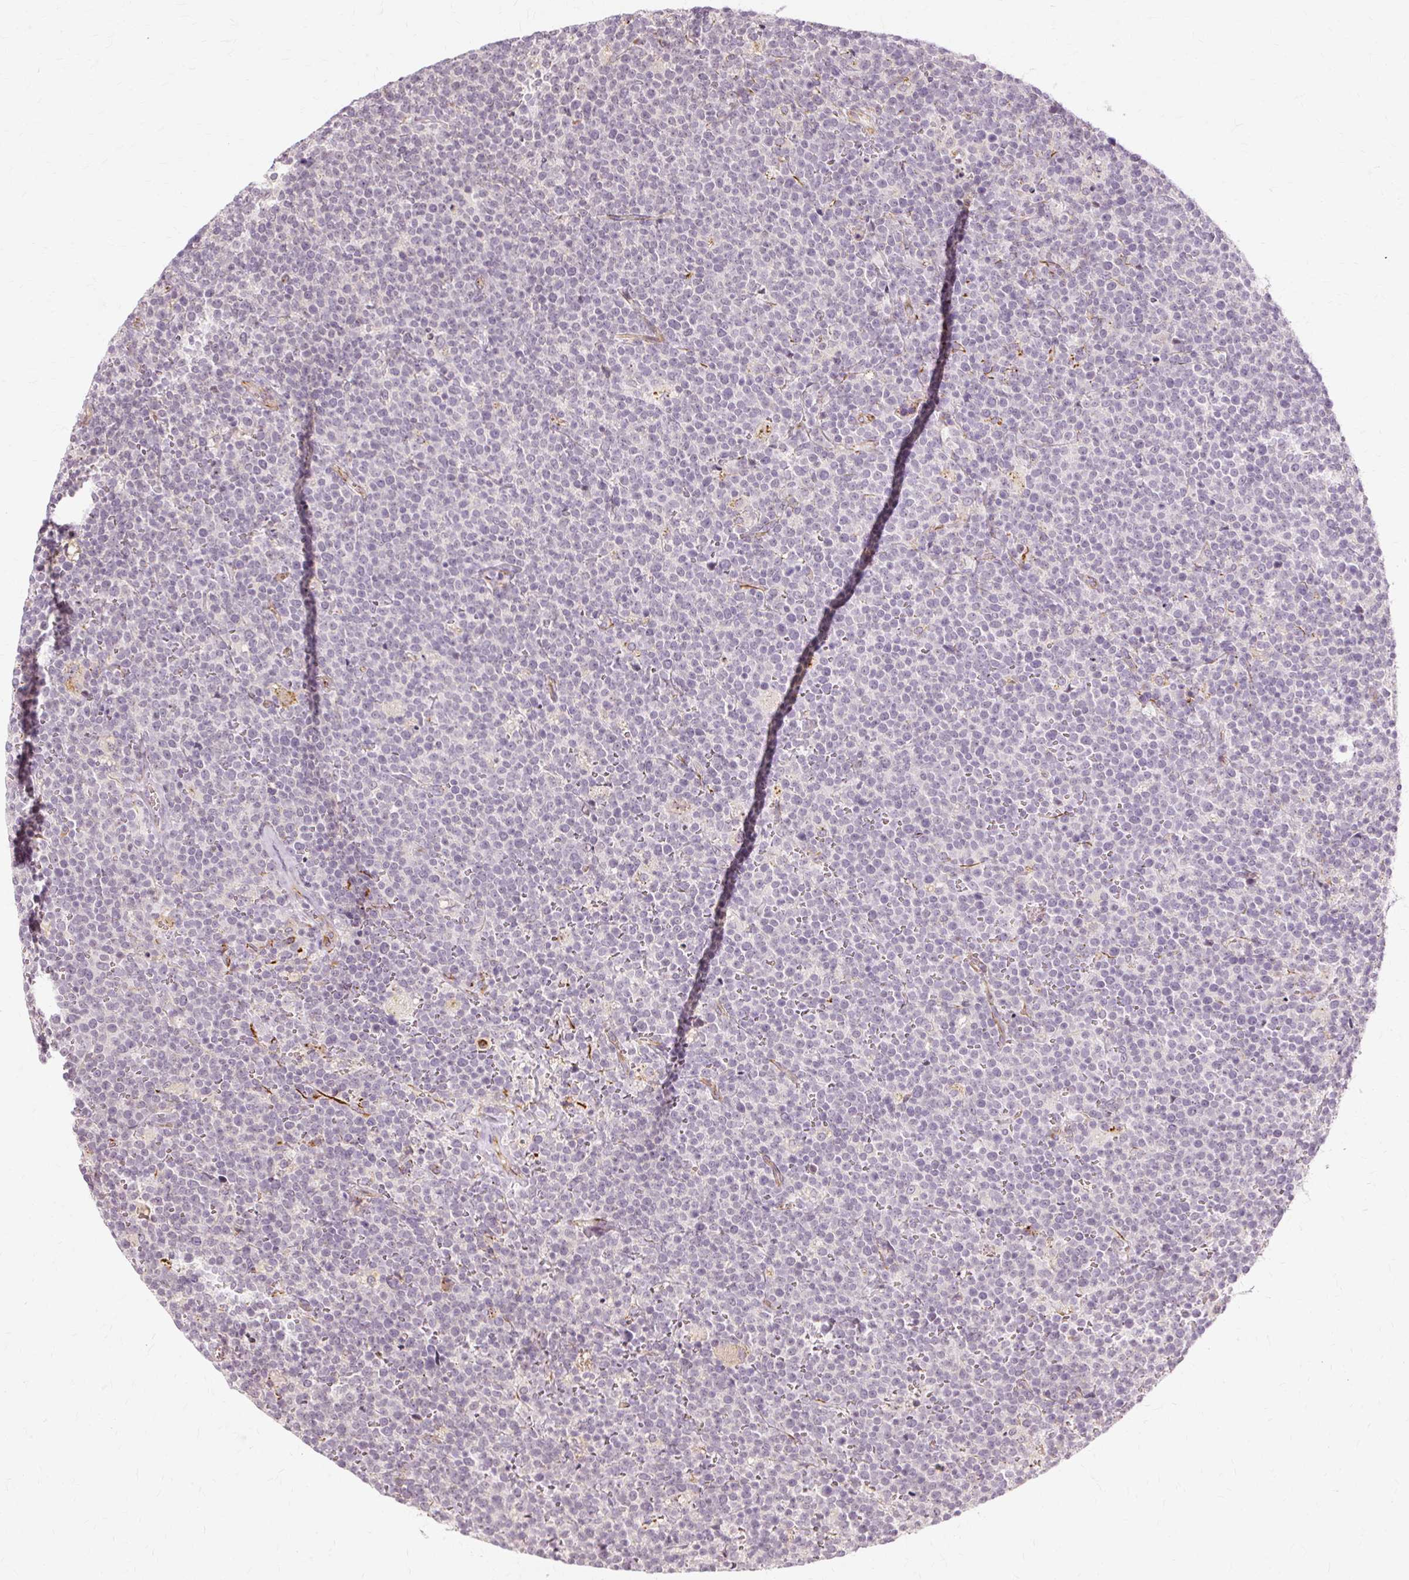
{"staining": {"intensity": "negative", "quantity": "none", "location": "none"}, "tissue": "lymphoma", "cell_type": "Tumor cells", "image_type": "cancer", "snomed": [{"axis": "morphology", "description": "Malignant lymphoma, non-Hodgkin's type, High grade"}, {"axis": "topography", "description": "Lymph node"}], "caption": "Photomicrograph shows no protein staining in tumor cells of lymphoma tissue.", "gene": "MMACHC", "patient": {"sex": "male", "age": 61}}